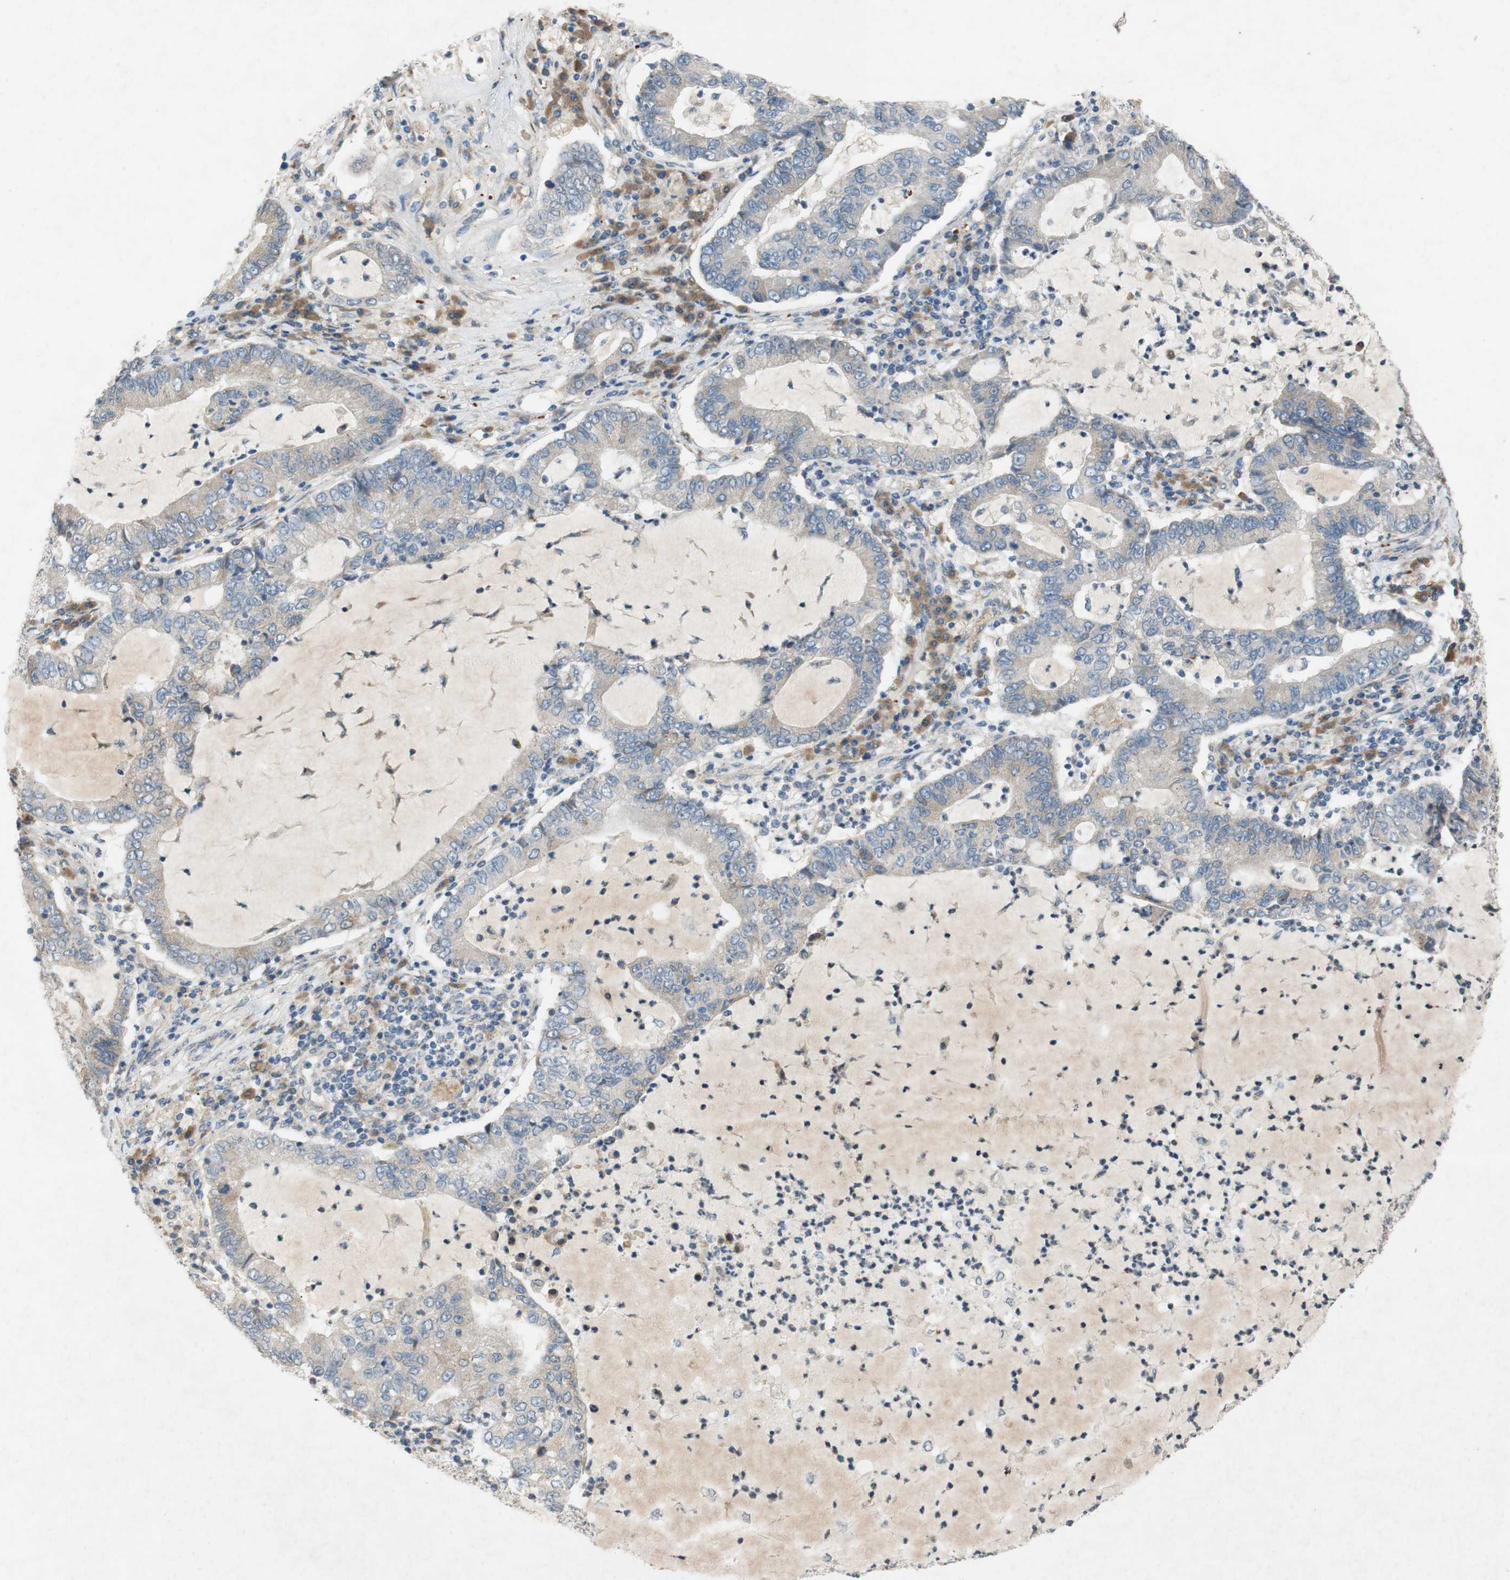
{"staining": {"intensity": "weak", "quantity": "<25%", "location": "cytoplasmic/membranous"}, "tissue": "lung cancer", "cell_type": "Tumor cells", "image_type": "cancer", "snomed": [{"axis": "morphology", "description": "Adenocarcinoma, NOS"}, {"axis": "topography", "description": "Lung"}], "caption": "IHC of human lung adenocarcinoma displays no positivity in tumor cells.", "gene": "ADD2", "patient": {"sex": "female", "age": 51}}